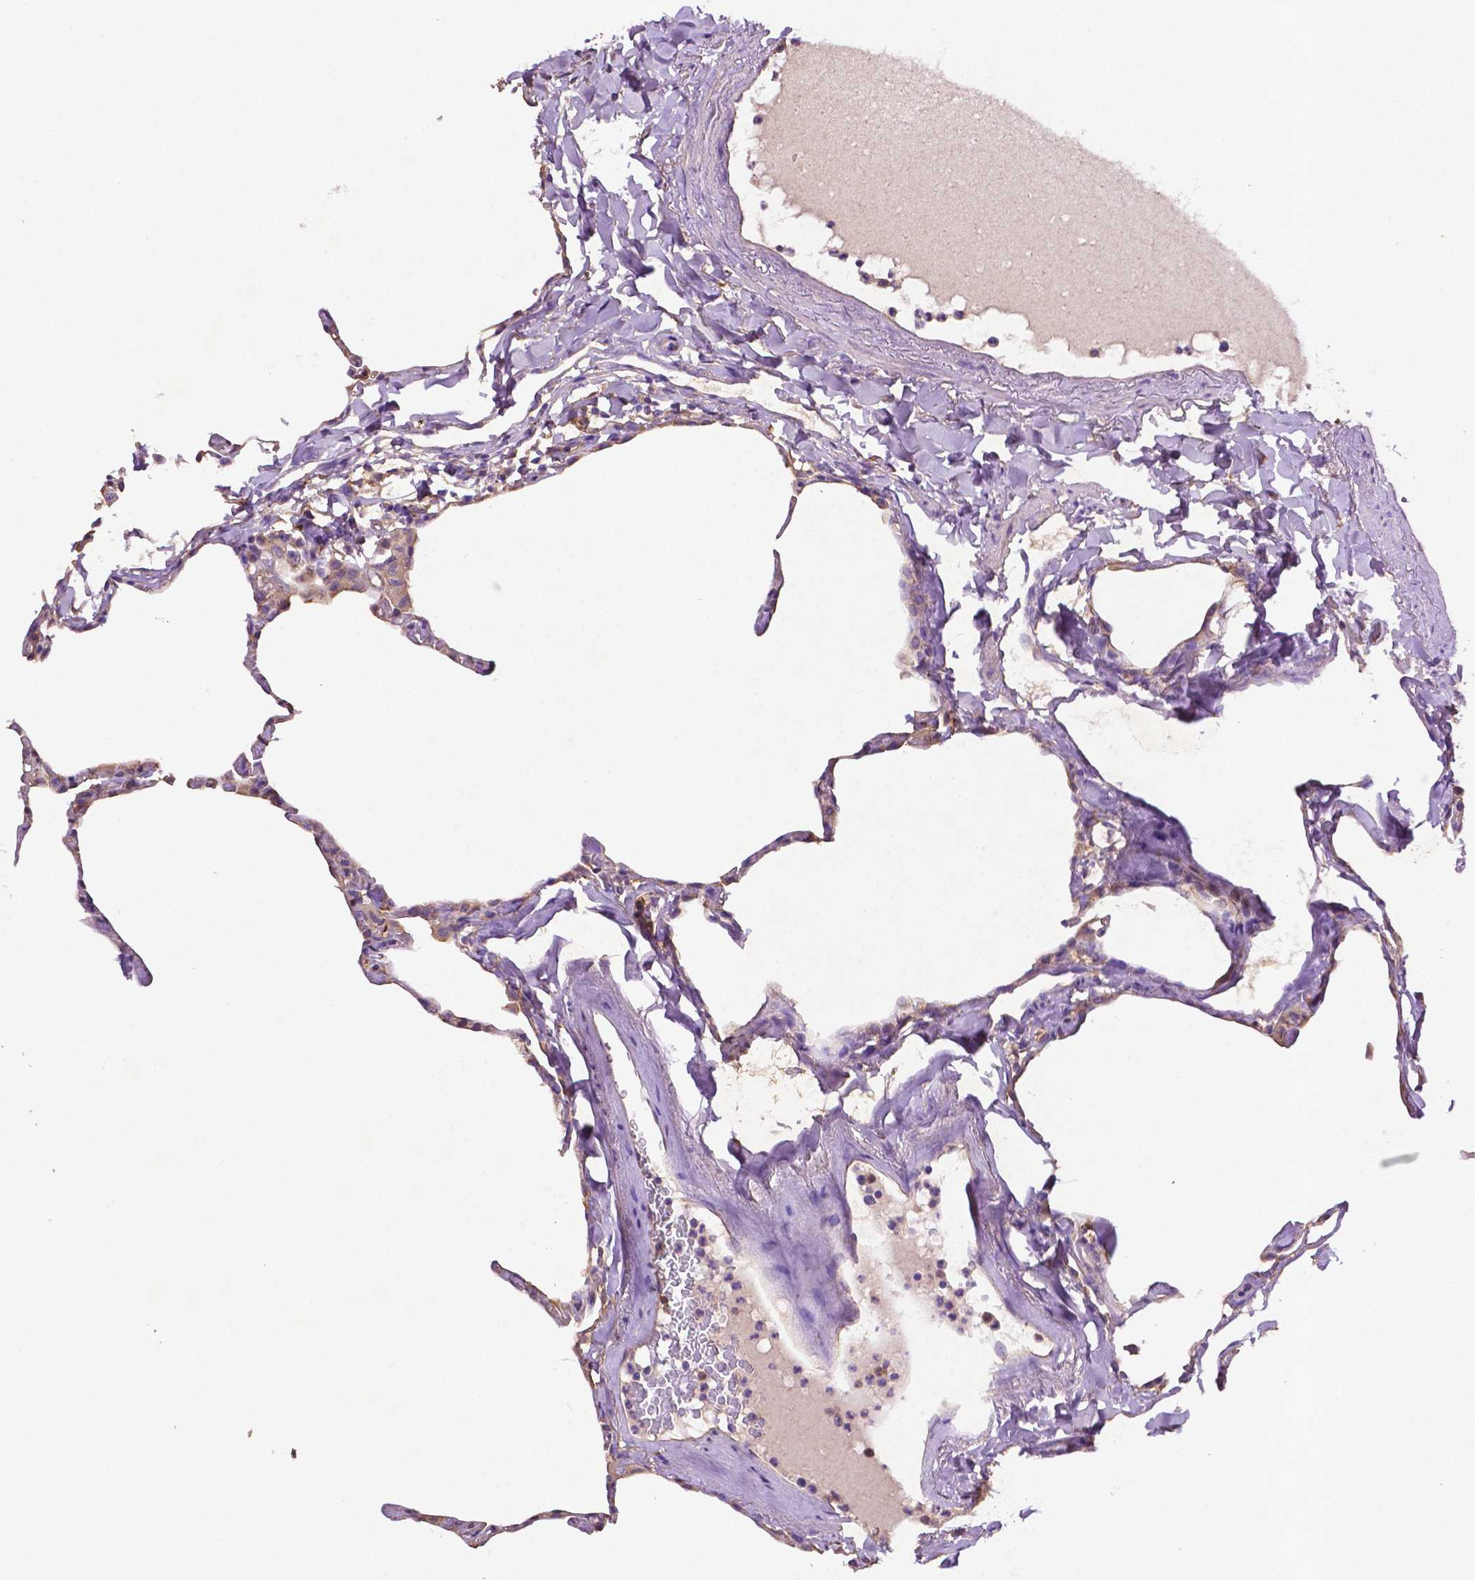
{"staining": {"intensity": "weak", "quantity": "25%-75%", "location": "cytoplasmic/membranous"}, "tissue": "lung", "cell_type": "Alveolar cells", "image_type": "normal", "snomed": [{"axis": "morphology", "description": "Normal tissue, NOS"}, {"axis": "topography", "description": "Lung"}], "caption": "Immunohistochemistry (DAB) staining of unremarkable human lung shows weak cytoplasmic/membranous protein staining in approximately 25%-75% of alveolar cells. The staining is performed using DAB brown chromogen to label protein expression. The nuclei are counter-stained blue using hematoxylin.", "gene": "GDPD5", "patient": {"sex": "male", "age": 65}}